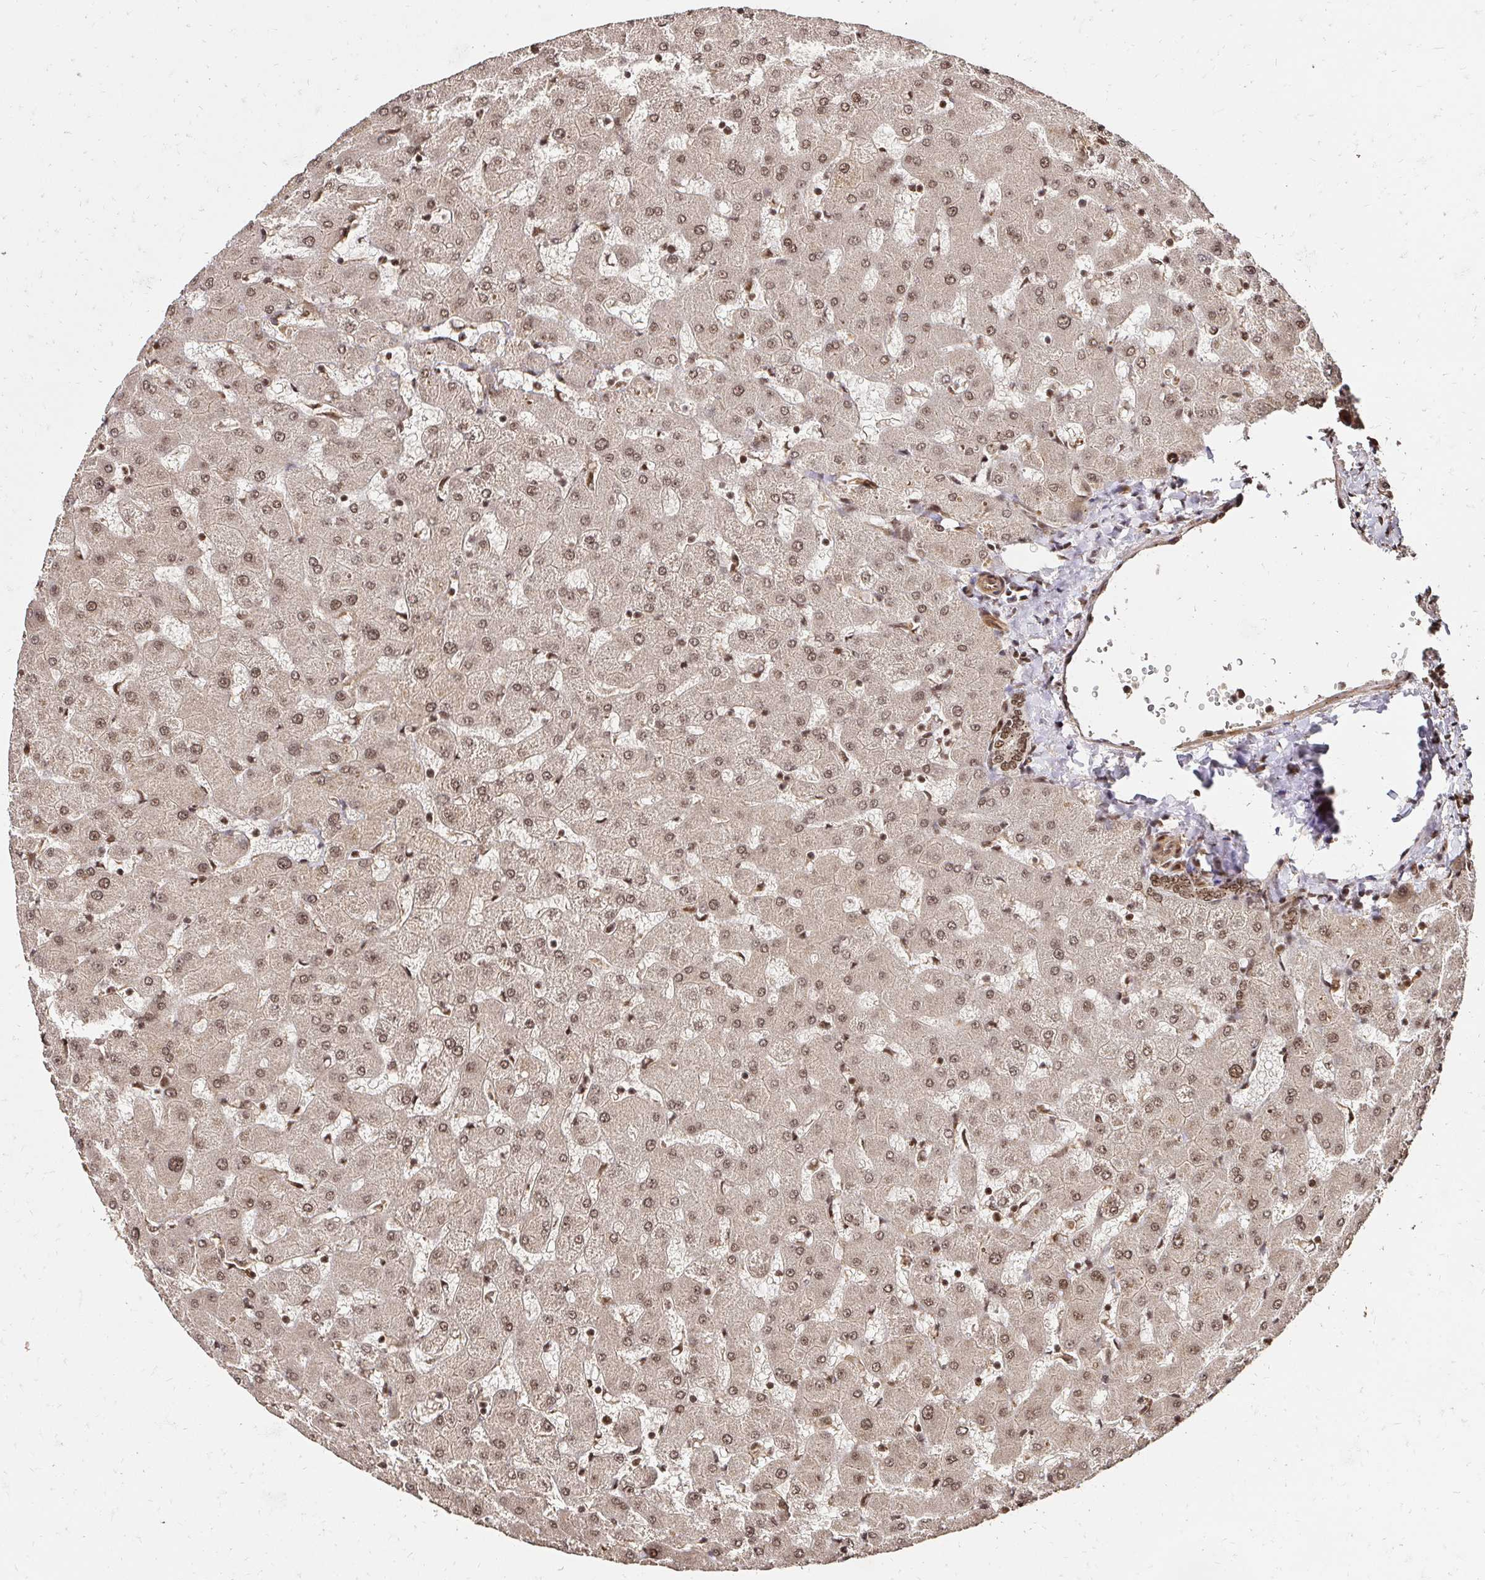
{"staining": {"intensity": "moderate", "quantity": ">75%", "location": "cytoplasmic/membranous,nuclear"}, "tissue": "liver", "cell_type": "Cholangiocytes", "image_type": "normal", "snomed": [{"axis": "morphology", "description": "Normal tissue, NOS"}, {"axis": "topography", "description": "Liver"}], "caption": "Cholangiocytes reveal medium levels of moderate cytoplasmic/membranous,nuclear positivity in approximately >75% of cells in unremarkable liver.", "gene": "GLYR1", "patient": {"sex": "female", "age": 63}}